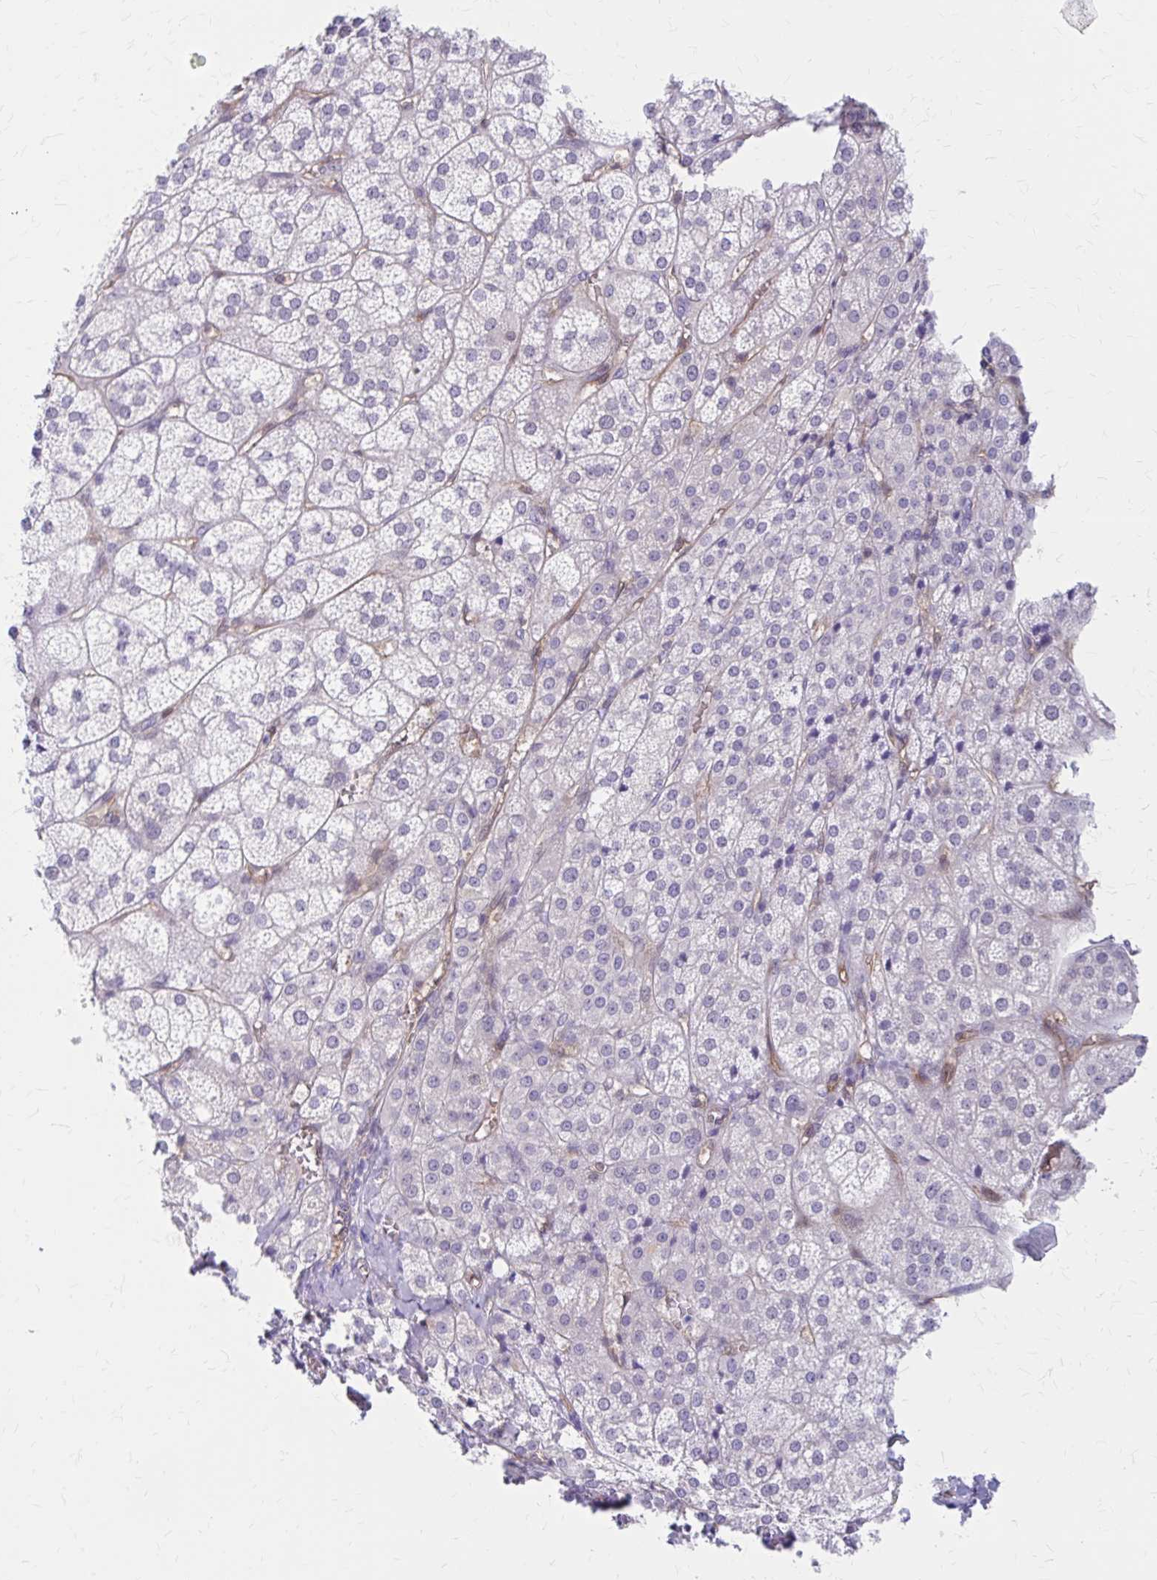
{"staining": {"intensity": "weak", "quantity": "<25%", "location": "cytoplasmic/membranous"}, "tissue": "adrenal gland", "cell_type": "Glandular cells", "image_type": "normal", "snomed": [{"axis": "morphology", "description": "Normal tissue, NOS"}, {"axis": "topography", "description": "Adrenal gland"}], "caption": "This photomicrograph is of benign adrenal gland stained with immunohistochemistry to label a protein in brown with the nuclei are counter-stained blue. There is no positivity in glandular cells.", "gene": "CLIC2", "patient": {"sex": "female", "age": 60}}